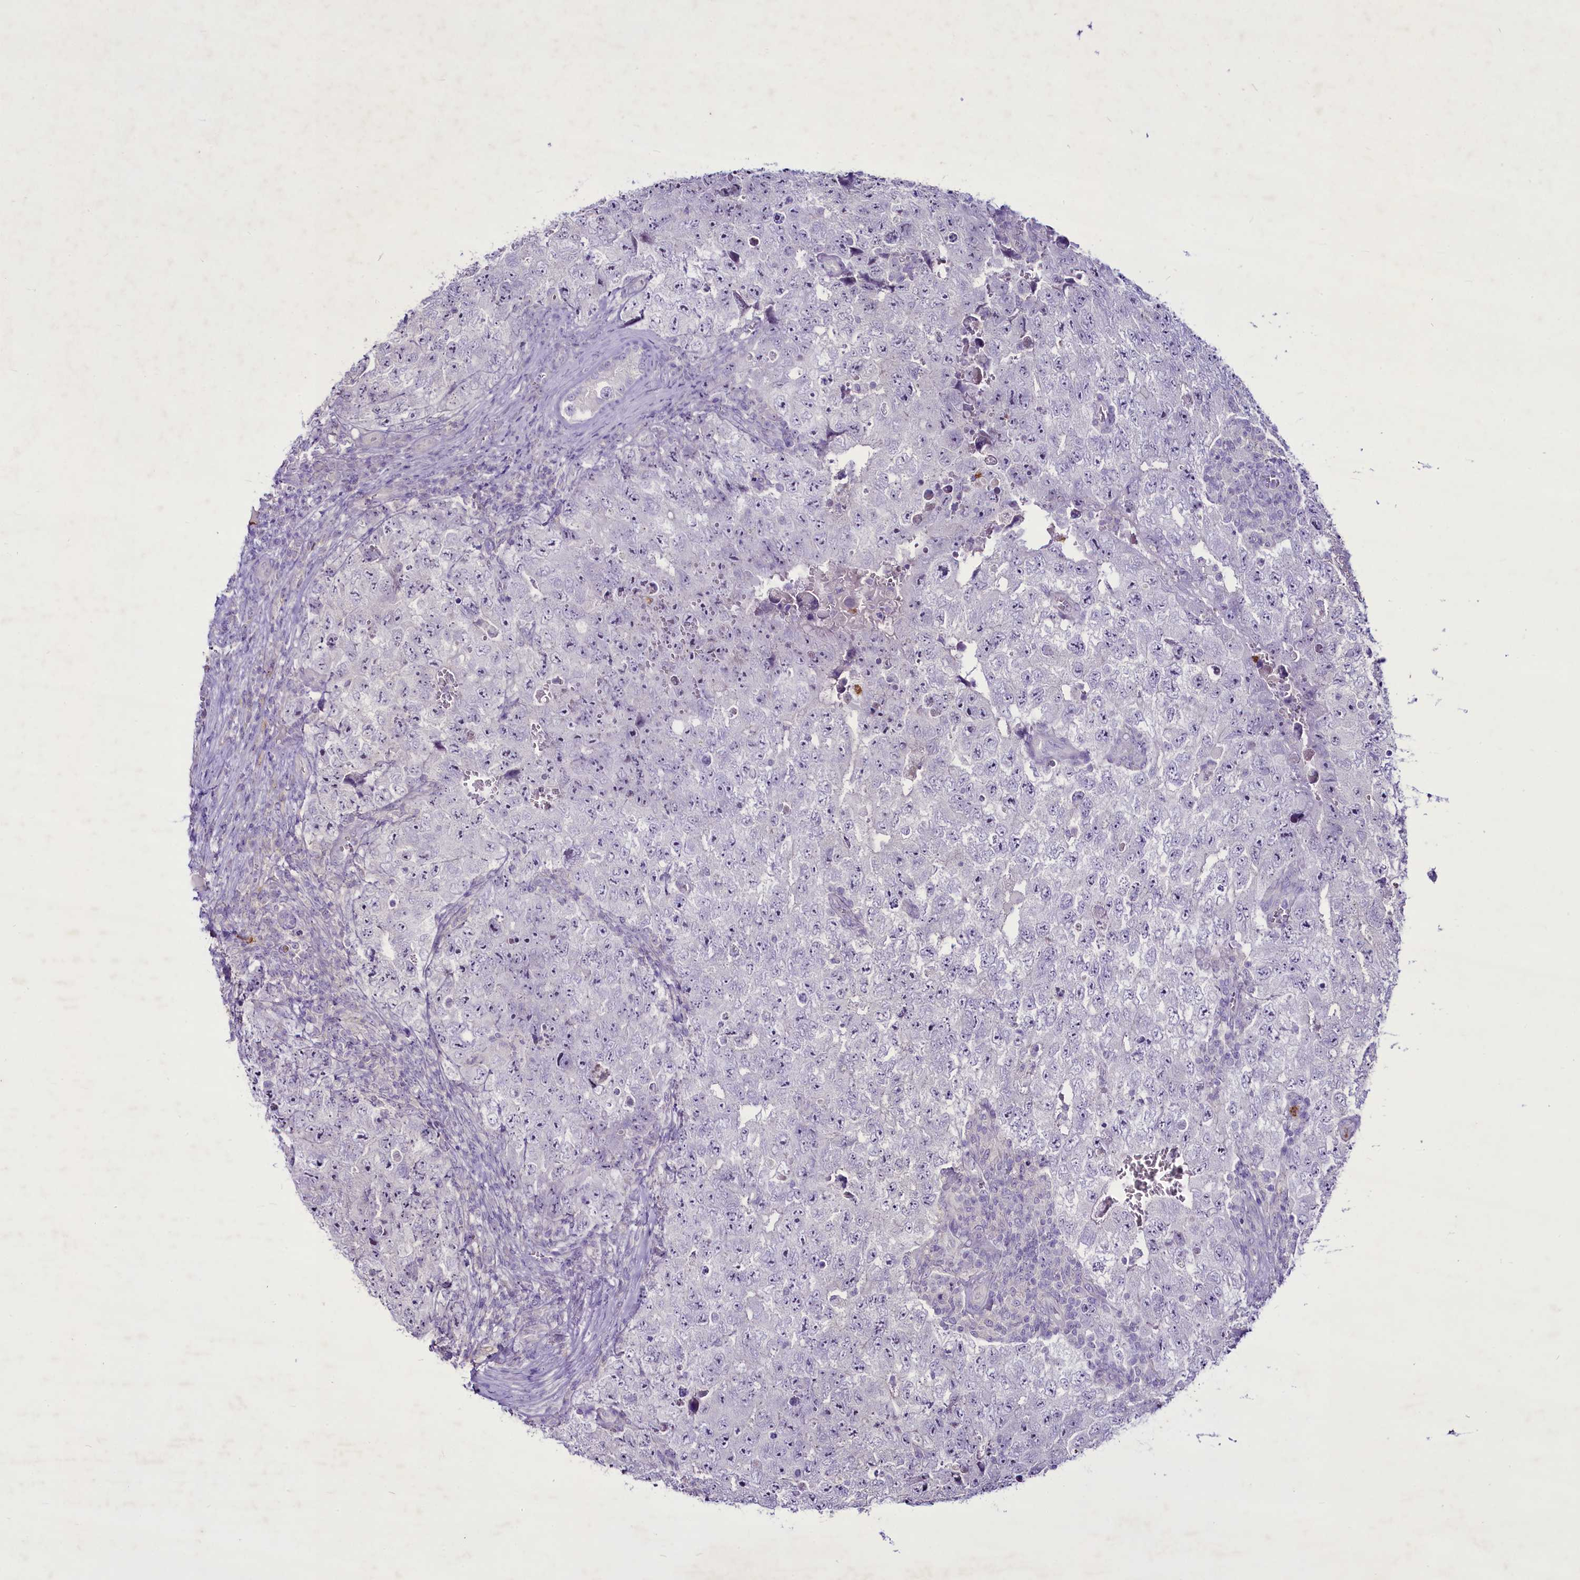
{"staining": {"intensity": "negative", "quantity": "none", "location": "none"}, "tissue": "testis cancer", "cell_type": "Tumor cells", "image_type": "cancer", "snomed": [{"axis": "morphology", "description": "Carcinoma, Embryonal, NOS"}, {"axis": "topography", "description": "Testis"}], "caption": "Human embryonal carcinoma (testis) stained for a protein using immunohistochemistry (IHC) exhibits no positivity in tumor cells.", "gene": "FAM209B", "patient": {"sex": "male", "age": 17}}